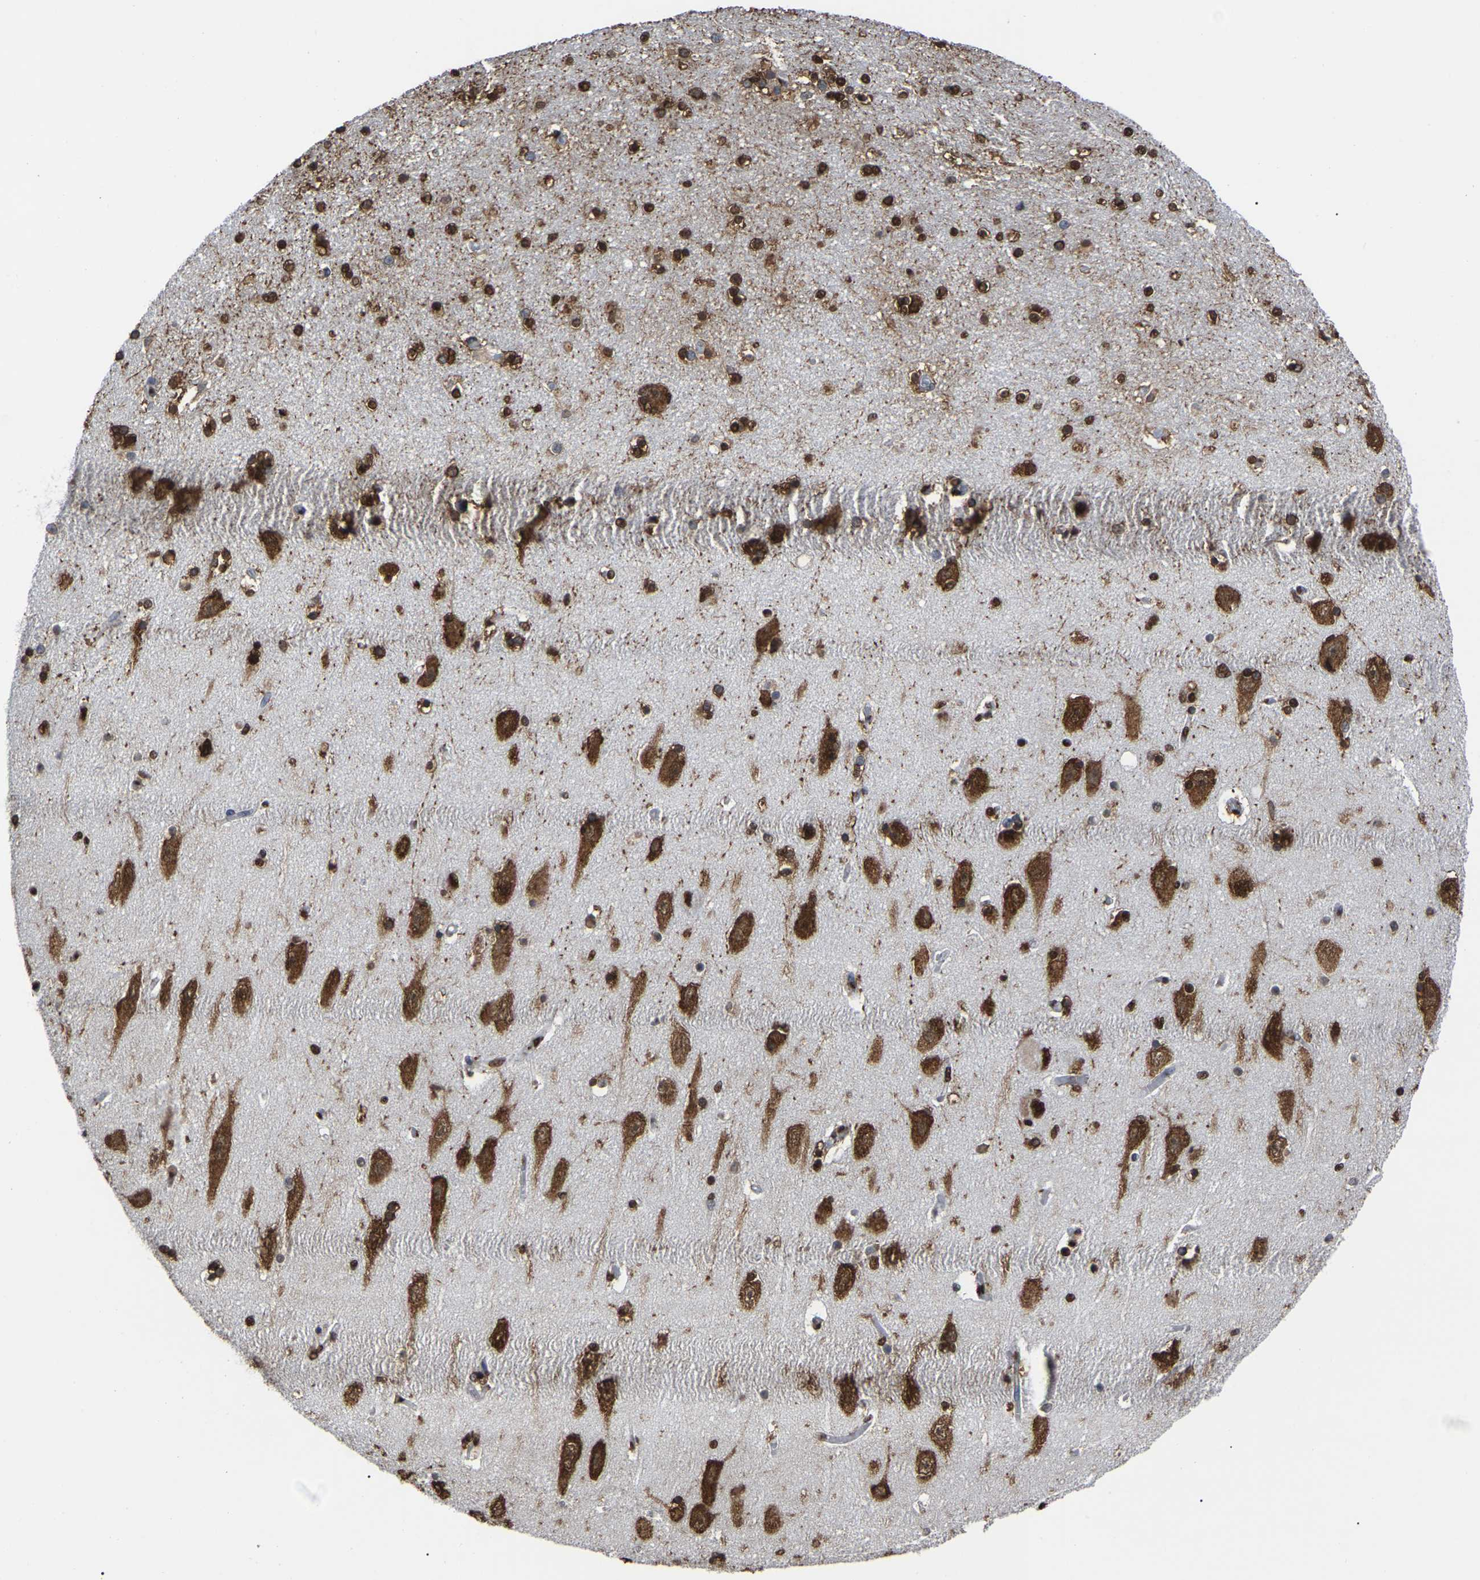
{"staining": {"intensity": "strong", "quantity": ">75%", "location": "nuclear"}, "tissue": "hippocampus", "cell_type": "Glial cells", "image_type": "normal", "snomed": [{"axis": "morphology", "description": "Normal tissue, NOS"}, {"axis": "topography", "description": "Hippocampus"}], "caption": "A histopathology image showing strong nuclear expression in approximately >75% of glial cells in normal hippocampus, as visualized by brown immunohistochemical staining.", "gene": "RBL2", "patient": {"sex": "female", "age": 54}}